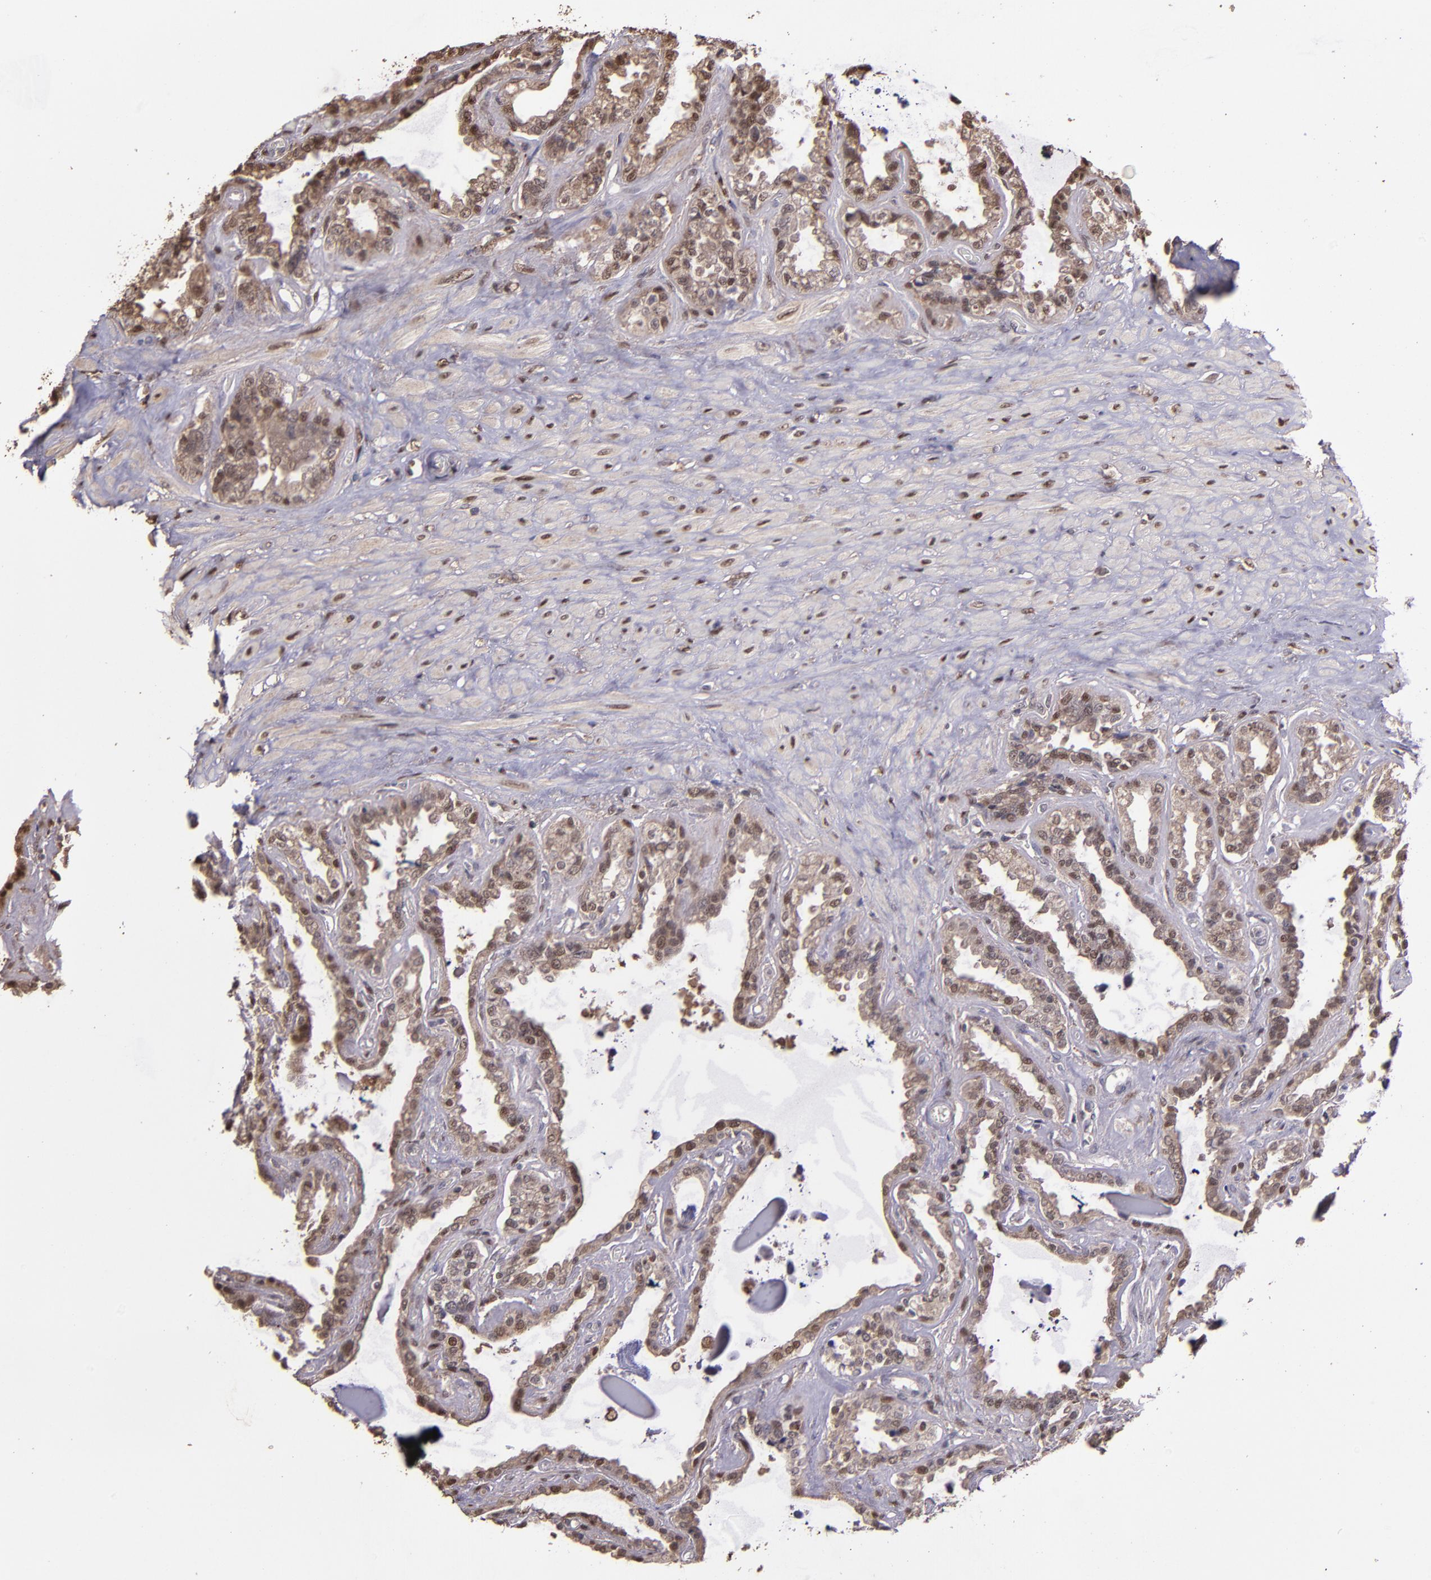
{"staining": {"intensity": "moderate", "quantity": ">75%", "location": "cytoplasmic/membranous,nuclear"}, "tissue": "seminal vesicle", "cell_type": "Glandular cells", "image_type": "normal", "snomed": [{"axis": "morphology", "description": "Normal tissue, NOS"}, {"axis": "morphology", "description": "Inflammation, NOS"}, {"axis": "topography", "description": "Urinary bladder"}, {"axis": "topography", "description": "Prostate"}, {"axis": "topography", "description": "Seminal veicle"}], "caption": "Protein expression analysis of benign seminal vesicle displays moderate cytoplasmic/membranous,nuclear staining in approximately >75% of glandular cells.", "gene": "SERPINF2", "patient": {"sex": "male", "age": 82}}